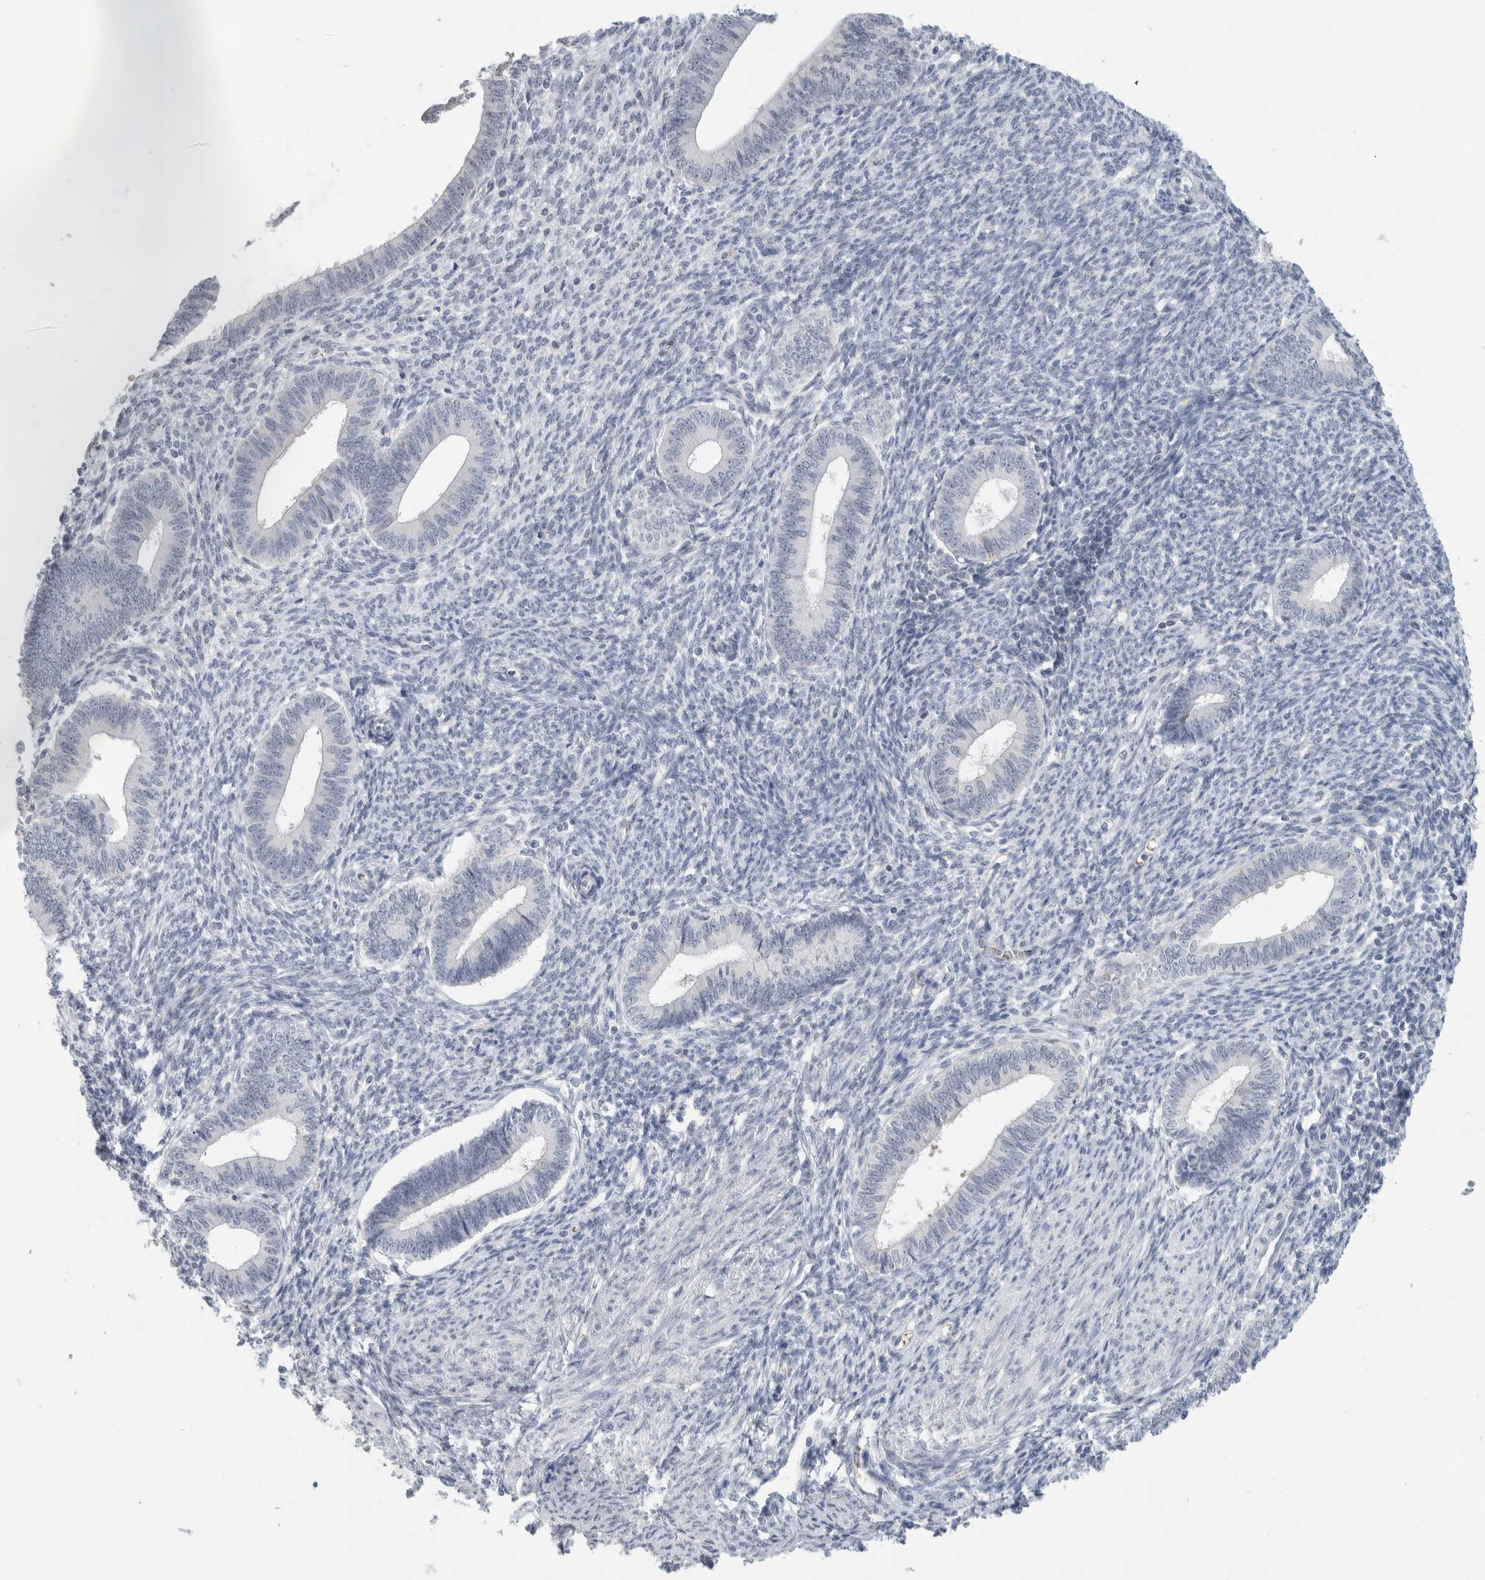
{"staining": {"intensity": "negative", "quantity": "none", "location": "none"}, "tissue": "endometrium", "cell_type": "Cells in endometrial stroma", "image_type": "normal", "snomed": [{"axis": "morphology", "description": "Normal tissue, NOS"}, {"axis": "topography", "description": "Endometrium"}], "caption": "A high-resolution micrograph shows immunohistochemistry (IHC) staining of normal endometrium, which displays no significant positivity in cells in endometrial stroma. (DAB (3,3'-diaminobenzidine) IHC visualized using brightfield microscopy, high magnification).", "gene": "FMR1NB", "patient": {"sex": "female", "age": 46}}